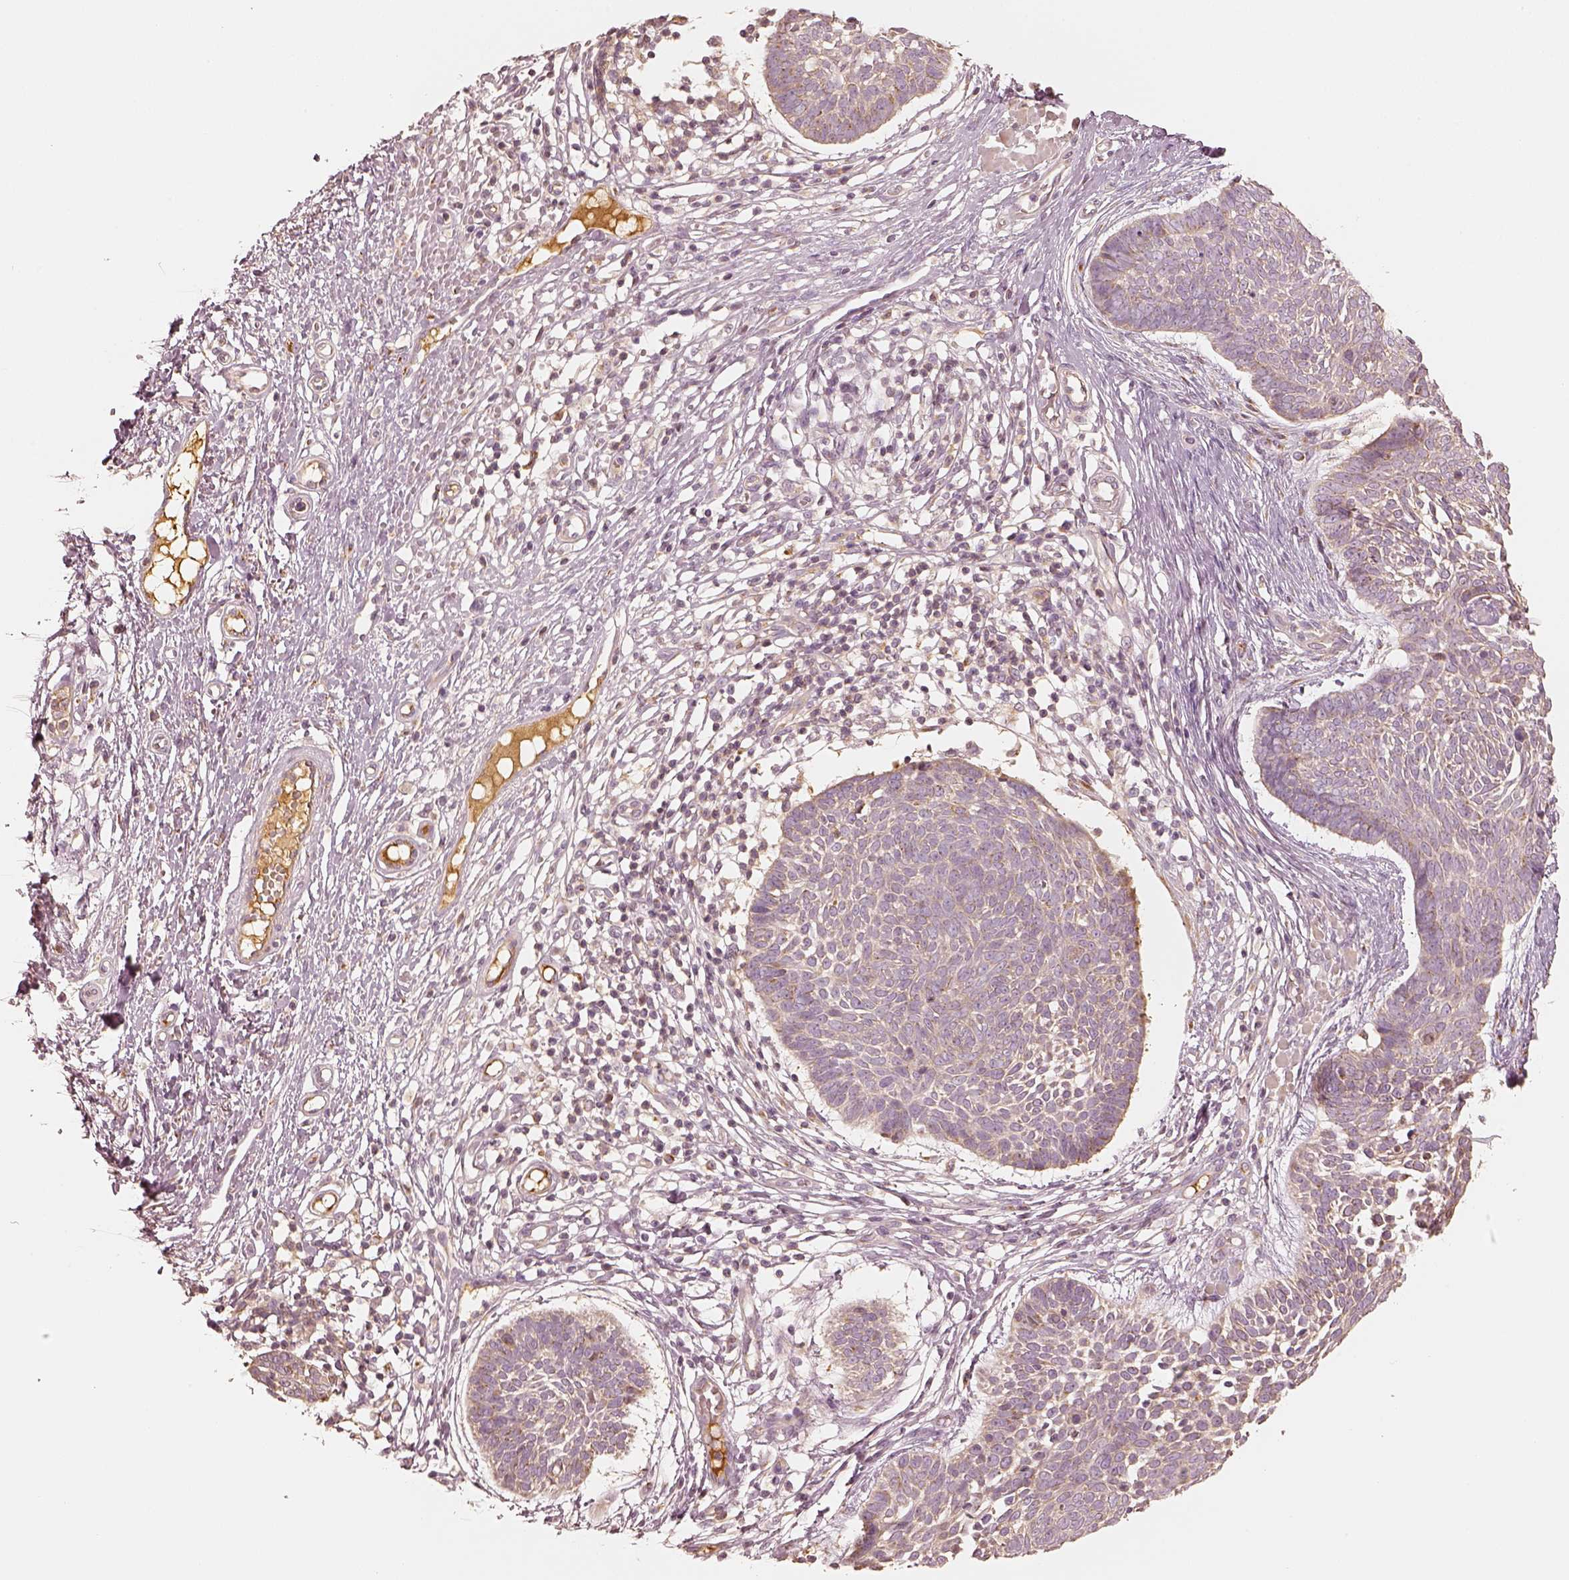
{"staining": {"intensity": "weak", "quantity": "<25%", "location": "cytoplasmic/membranous"}, "tissue": "skin cancer", "cell_type": "Tumor cells", "image_type": "cancer", "snomed": [{"axis": "morphology", "description": "Basal cell carcinoma"}, {"axis": "topography", "description": "Skin"}], "caption": "Immunohistochemical staining of skin cancer (basal cell carcinoma) displays no significant positivity in tumor cells. (DAB (3,3'-diaminobenzidine) IHC with hematoxylin counter stain).", "gene": "GORASP2", "patient": {"sex": "male", "age": 85}}